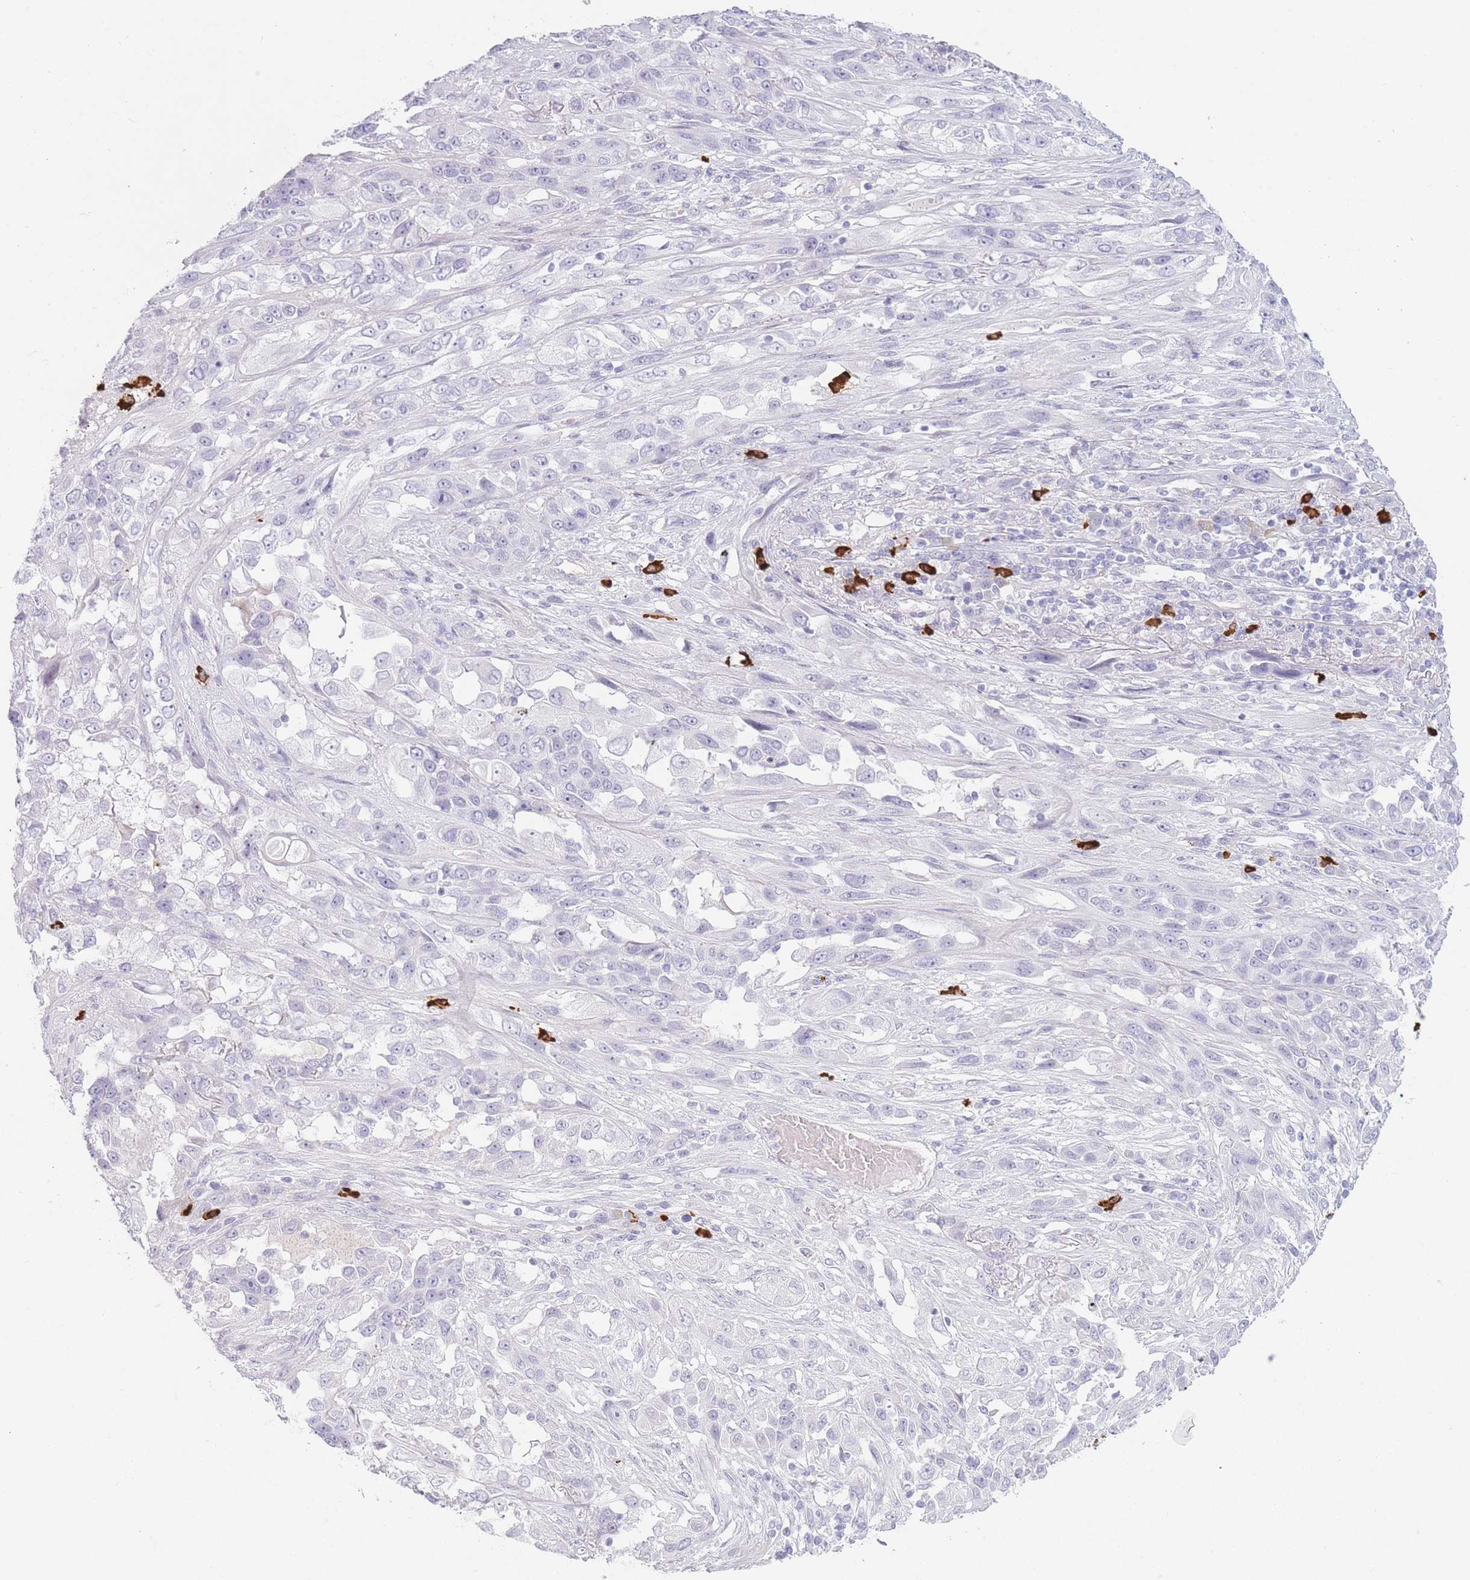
{"staining": {"intensity": "negative", "quantity": "none", "location": "none"}, "tissue": "lung cancer", "cell_type": "Tumor cells", "image_type": "cancer", "snomed": [{"axis": "morphology", "description": "Squamous cell carcinoma, NOS"}, {"axis": "topography", "description": "Lung"}], "caption": "Tumor cells show no significant protein positivity in squamous cell carcinoma (lung). (Stains: DAB immunohistochemistry with hematoxylin counter stain, Microscopy: brightfield microscopy at high magnification).", "gene": "PLEKHG2", "patient": {"sex": "female", "age": 70}}